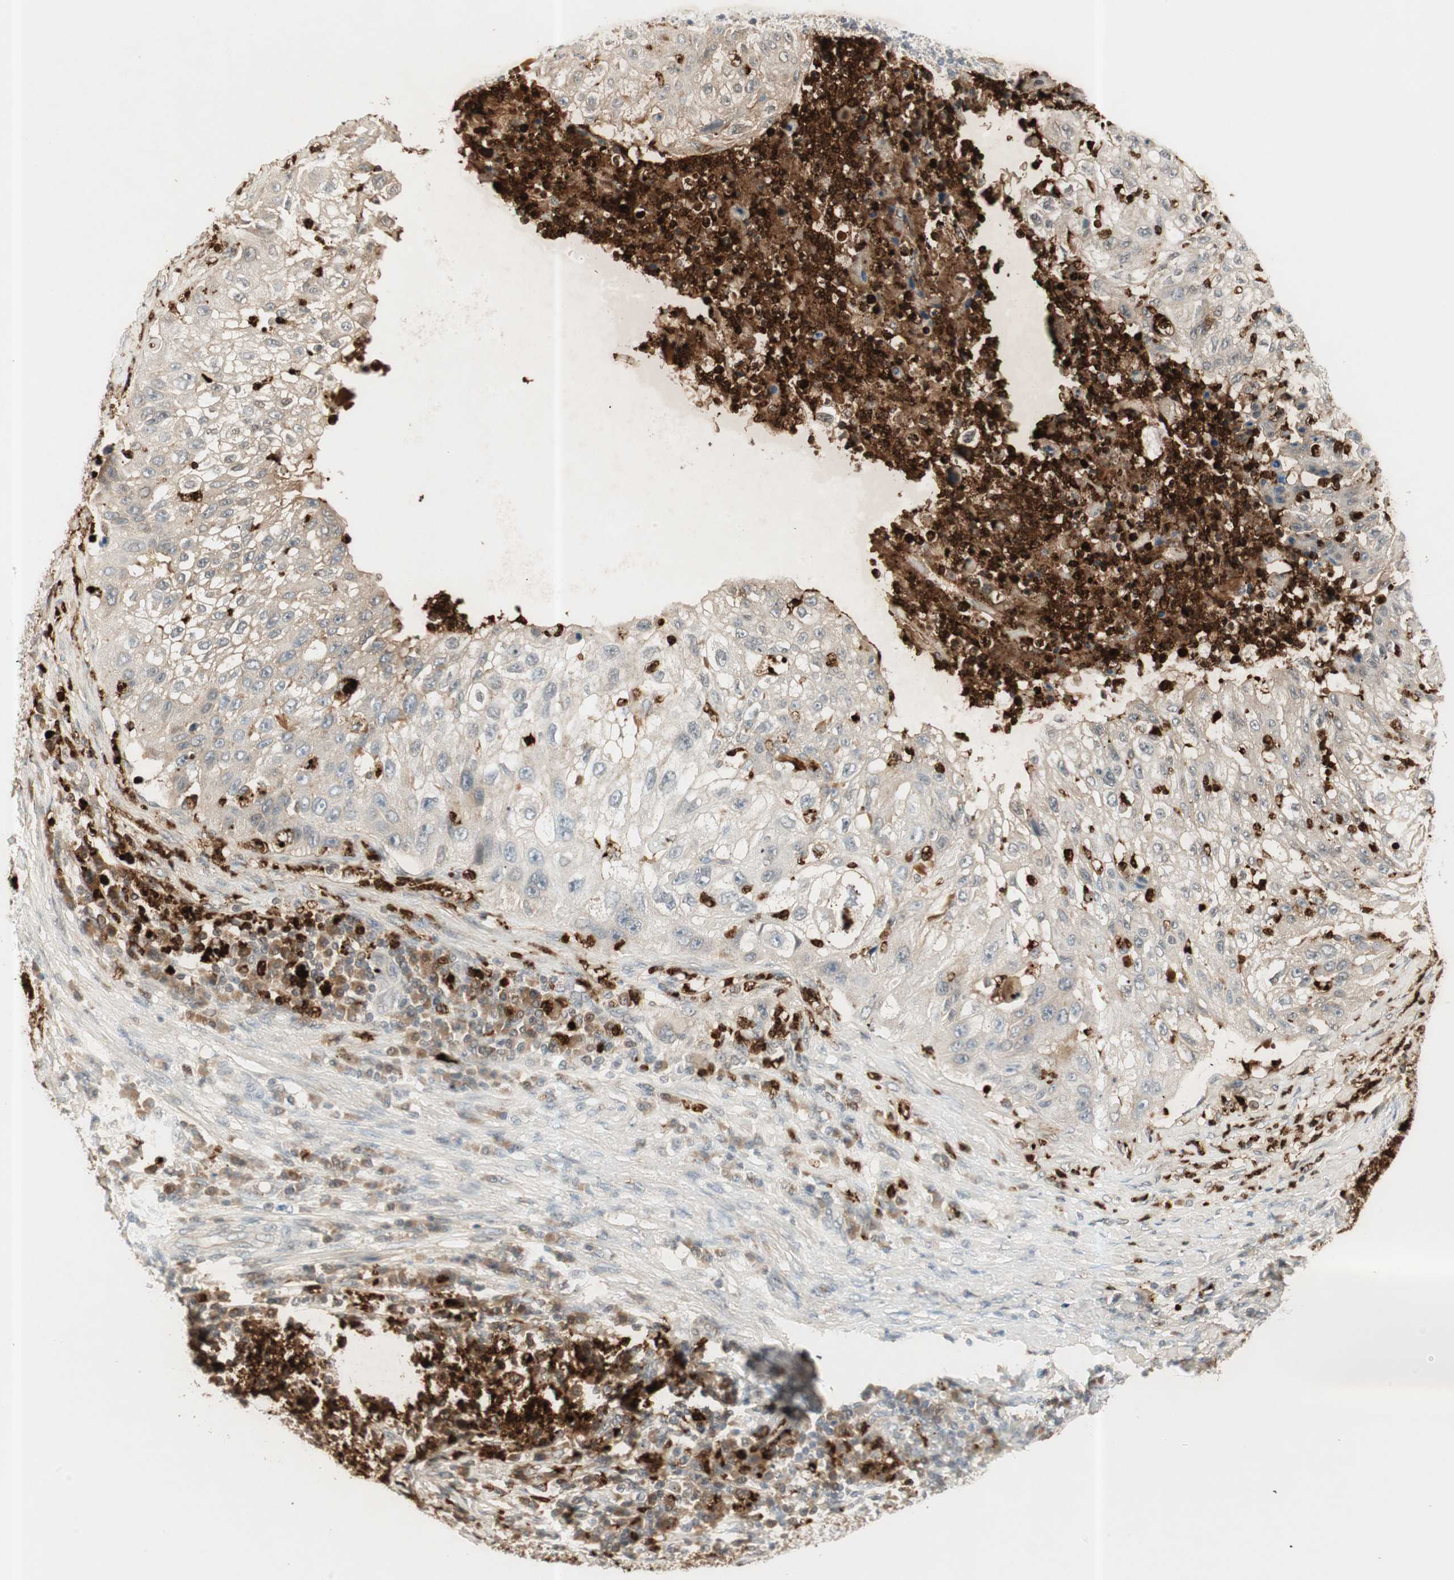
{"staining": {"intensity": "weak", "quantity": "25%-75%", "location": "cytoplasmic/membranous"}, "tissue": "lung cancer", "cell_type": "Tumor cells", "image_type": "cancer", "snomed": [{"axis": "morphology", "description": "Inflammation, NOS"}, {"axis": "morphology", "description": "Squamous cell carcinoma, NOS"}, {"axis": "topography", "description": "Lymph node"}, {"axis": "topography", "description": "Soft tissue"}, {"axis": "topography", "description": "Lung"}], "caption": "Weak cytoplasmic/membranous staining for a protein is identified in approximately 25%-75% of tumor cells of squamous cell carcinoma (lung) using immunohistochemistry.", "gene": "PRTN3", "patient": {"sex": "male", "age": 66}}